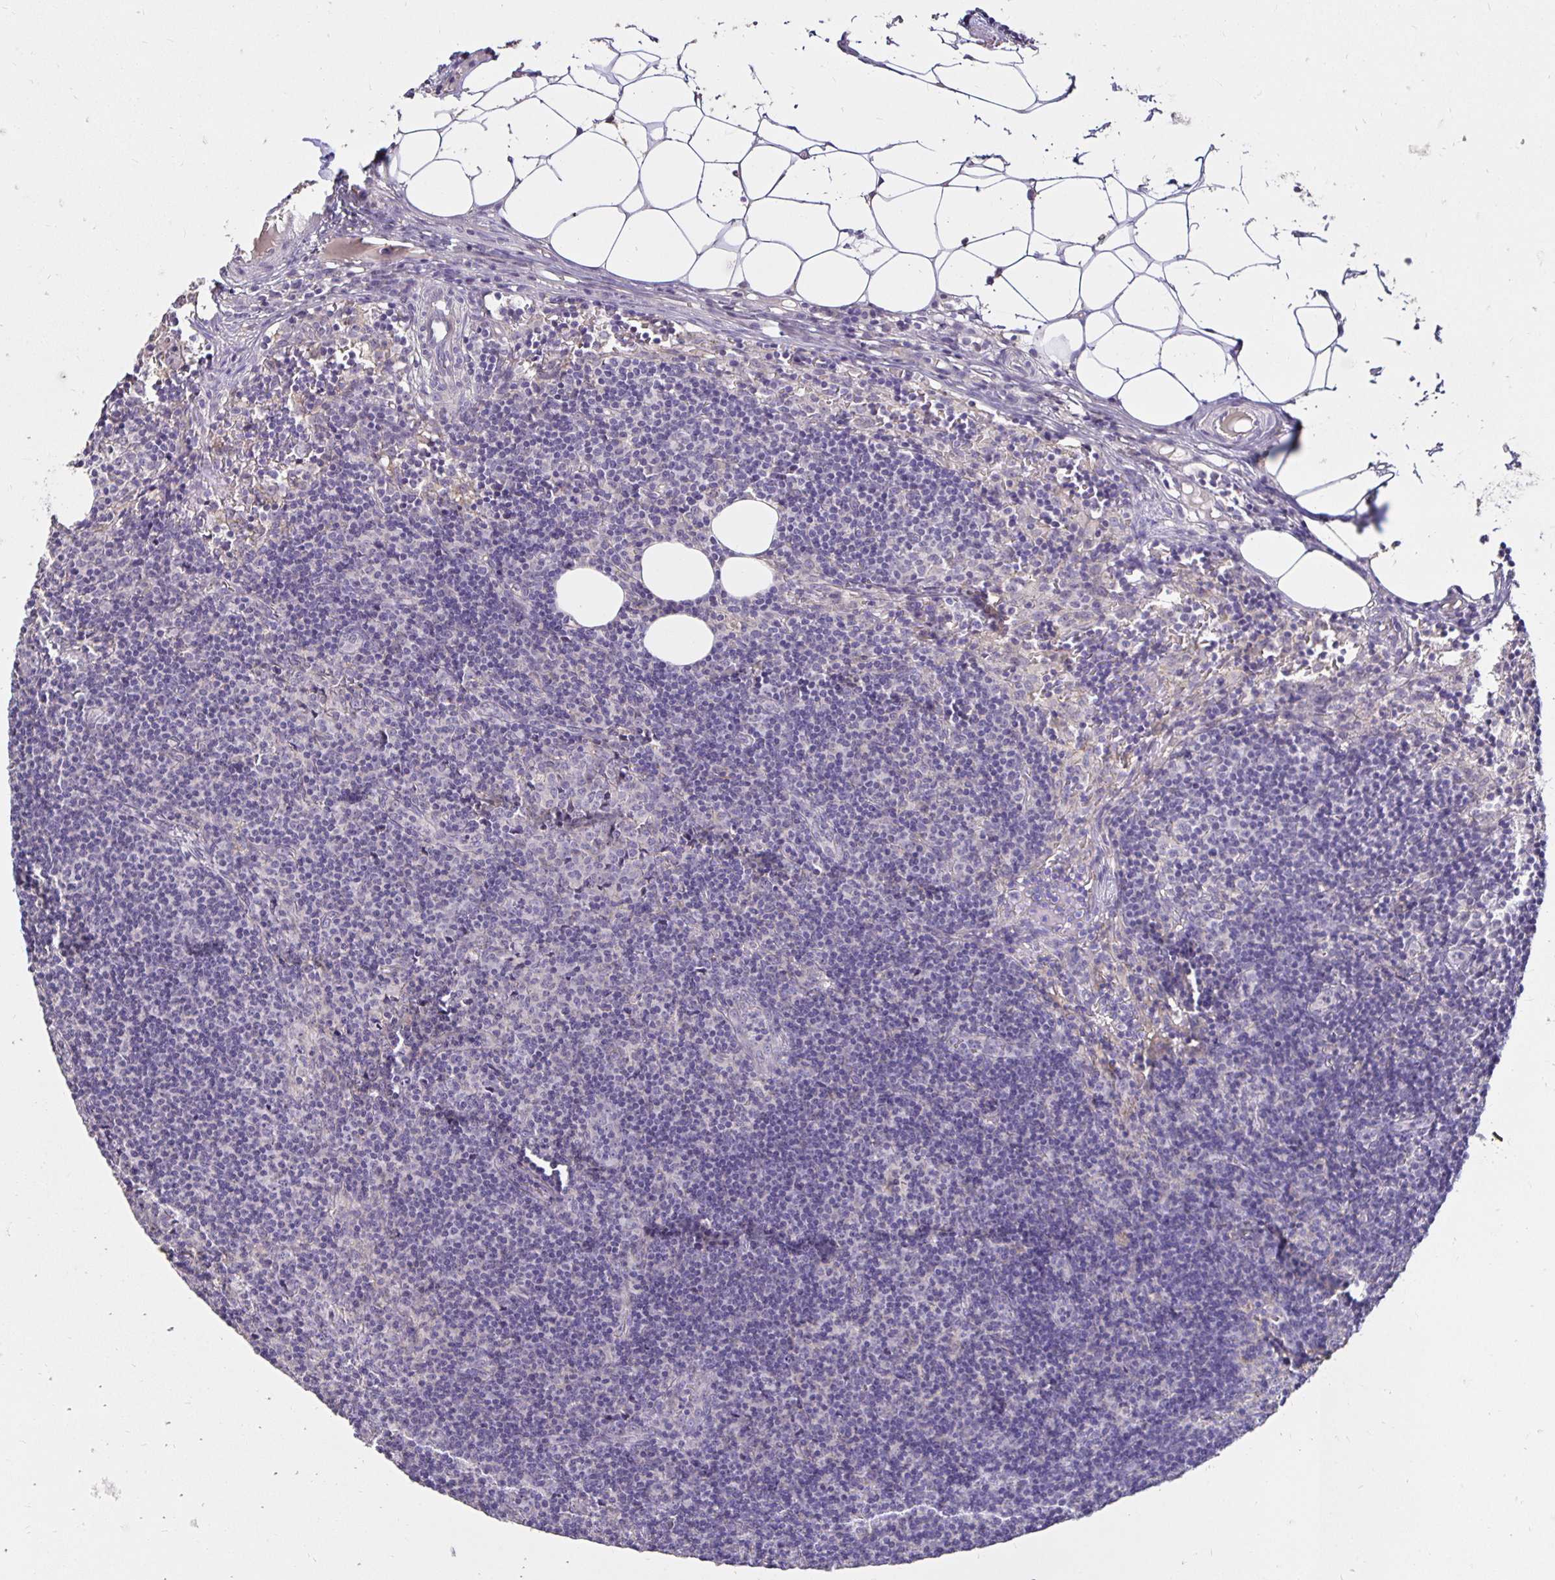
{"staining": {"intensity": "negative", "quantity": "none", "location": "none"}, "tissue": "lymph node", "cell_type": "Germinal center cells", "image_type": "normal", "snomed": [{"axis": "morphology", "description": "Normal tissue, NOS"}, {"axis": "topography", "description": "Lymph node"}], "caption": "Immunohistochemistry (IHC) micrograph of benign lymph node: human lymph node stained with DAB reveals no significant protein staining in germinal center cells.", "gene": "PNPLA3", "patient": {"sex": "female", "age": 41}}